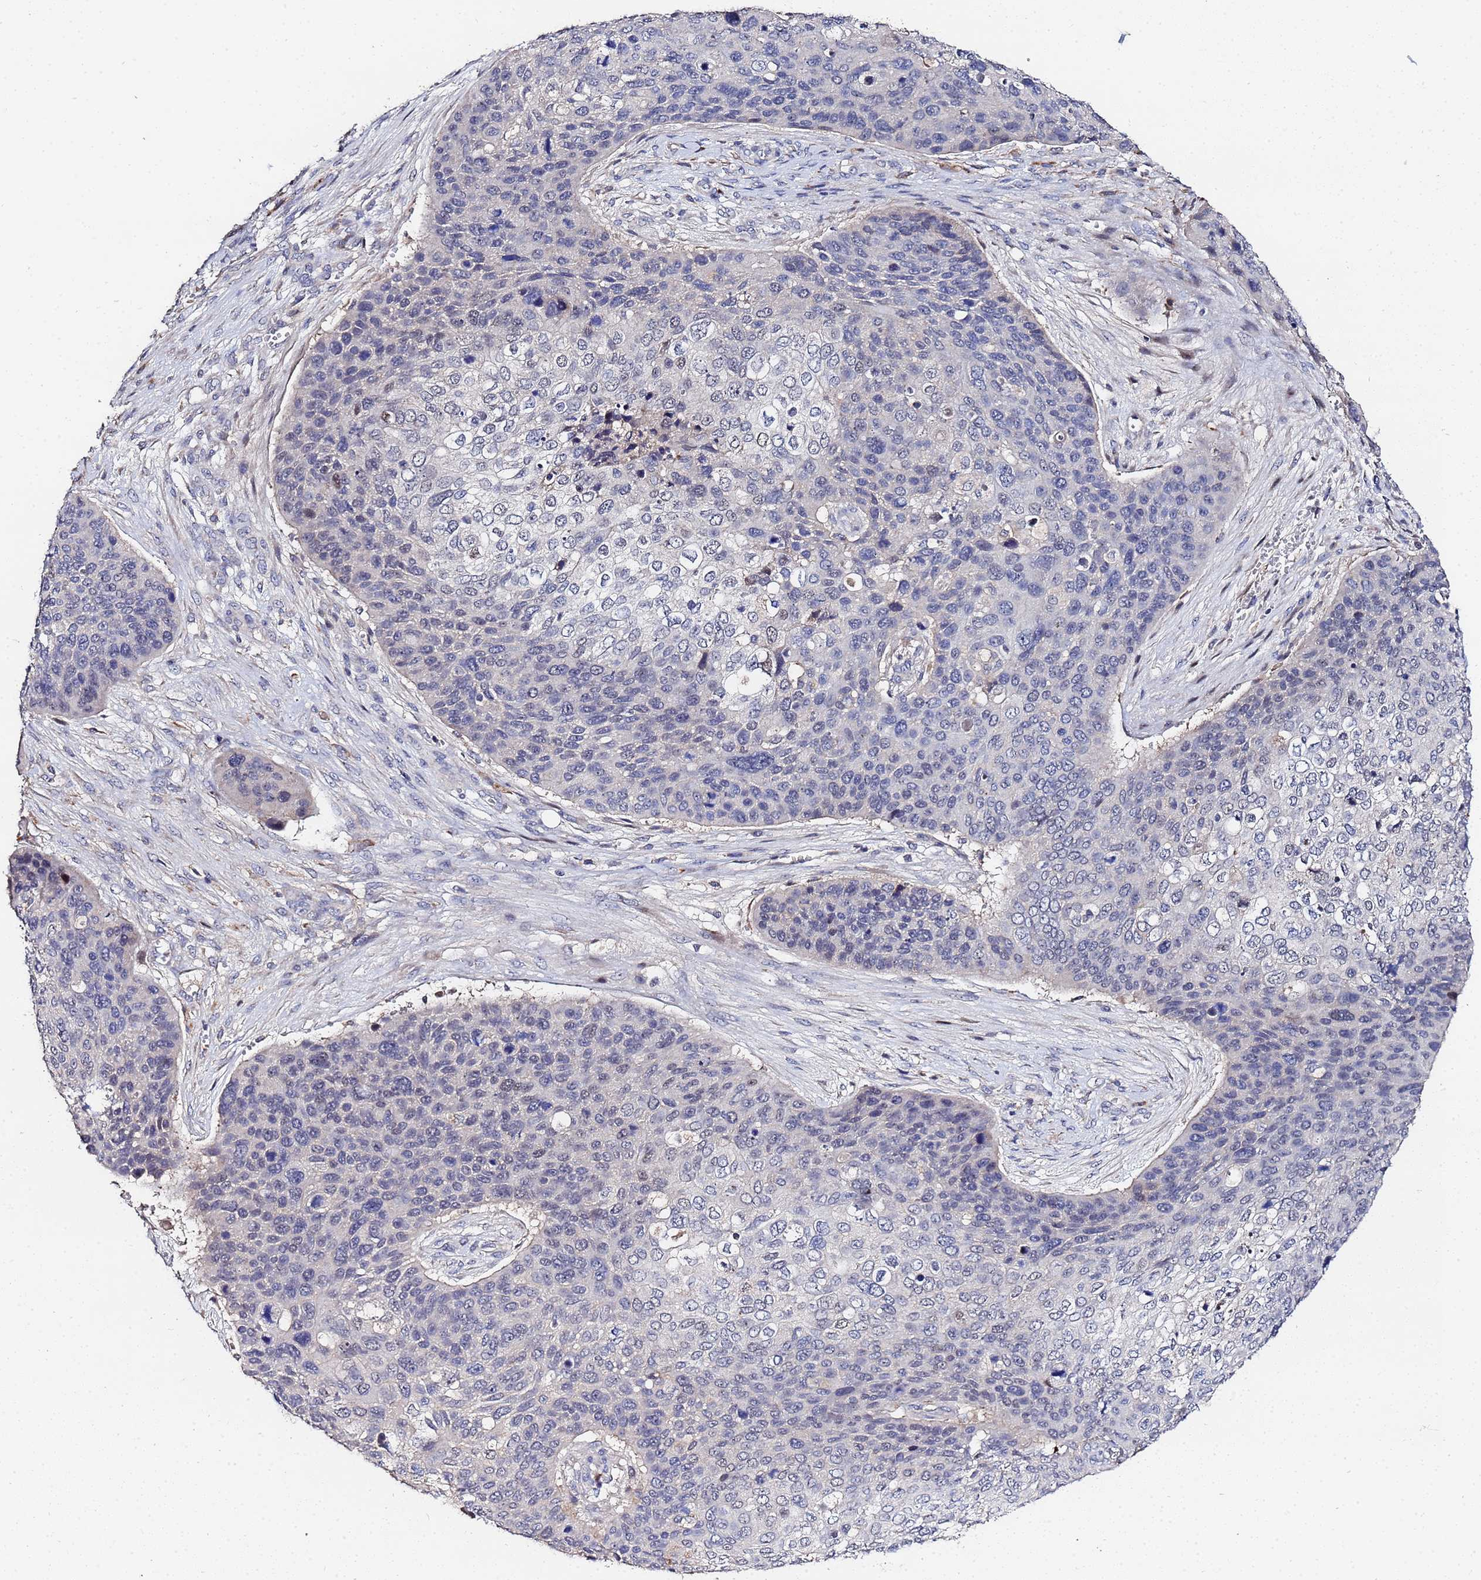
{"staining": {"intensity": "negative", "quantity": "none", "location": "none"}, "tissue": "skin cancer", "cell_type": "Tumor cells", "image_type": "cancer", "snomed": [{"axis": "morphology", "description": "Basal cell carcinoma"}, {"axis": "topography", "description": "Skin"}], "caption": "IHC photomicrograph of neoplastic tissue: human basal cell carcinoma (skin) stained with DAB (3,3'-diaminobenzidine) reveals no significant protein expression in tumor cells.", "gene": "TCP10L", "patient": {"sex": "female", "age": 74}}